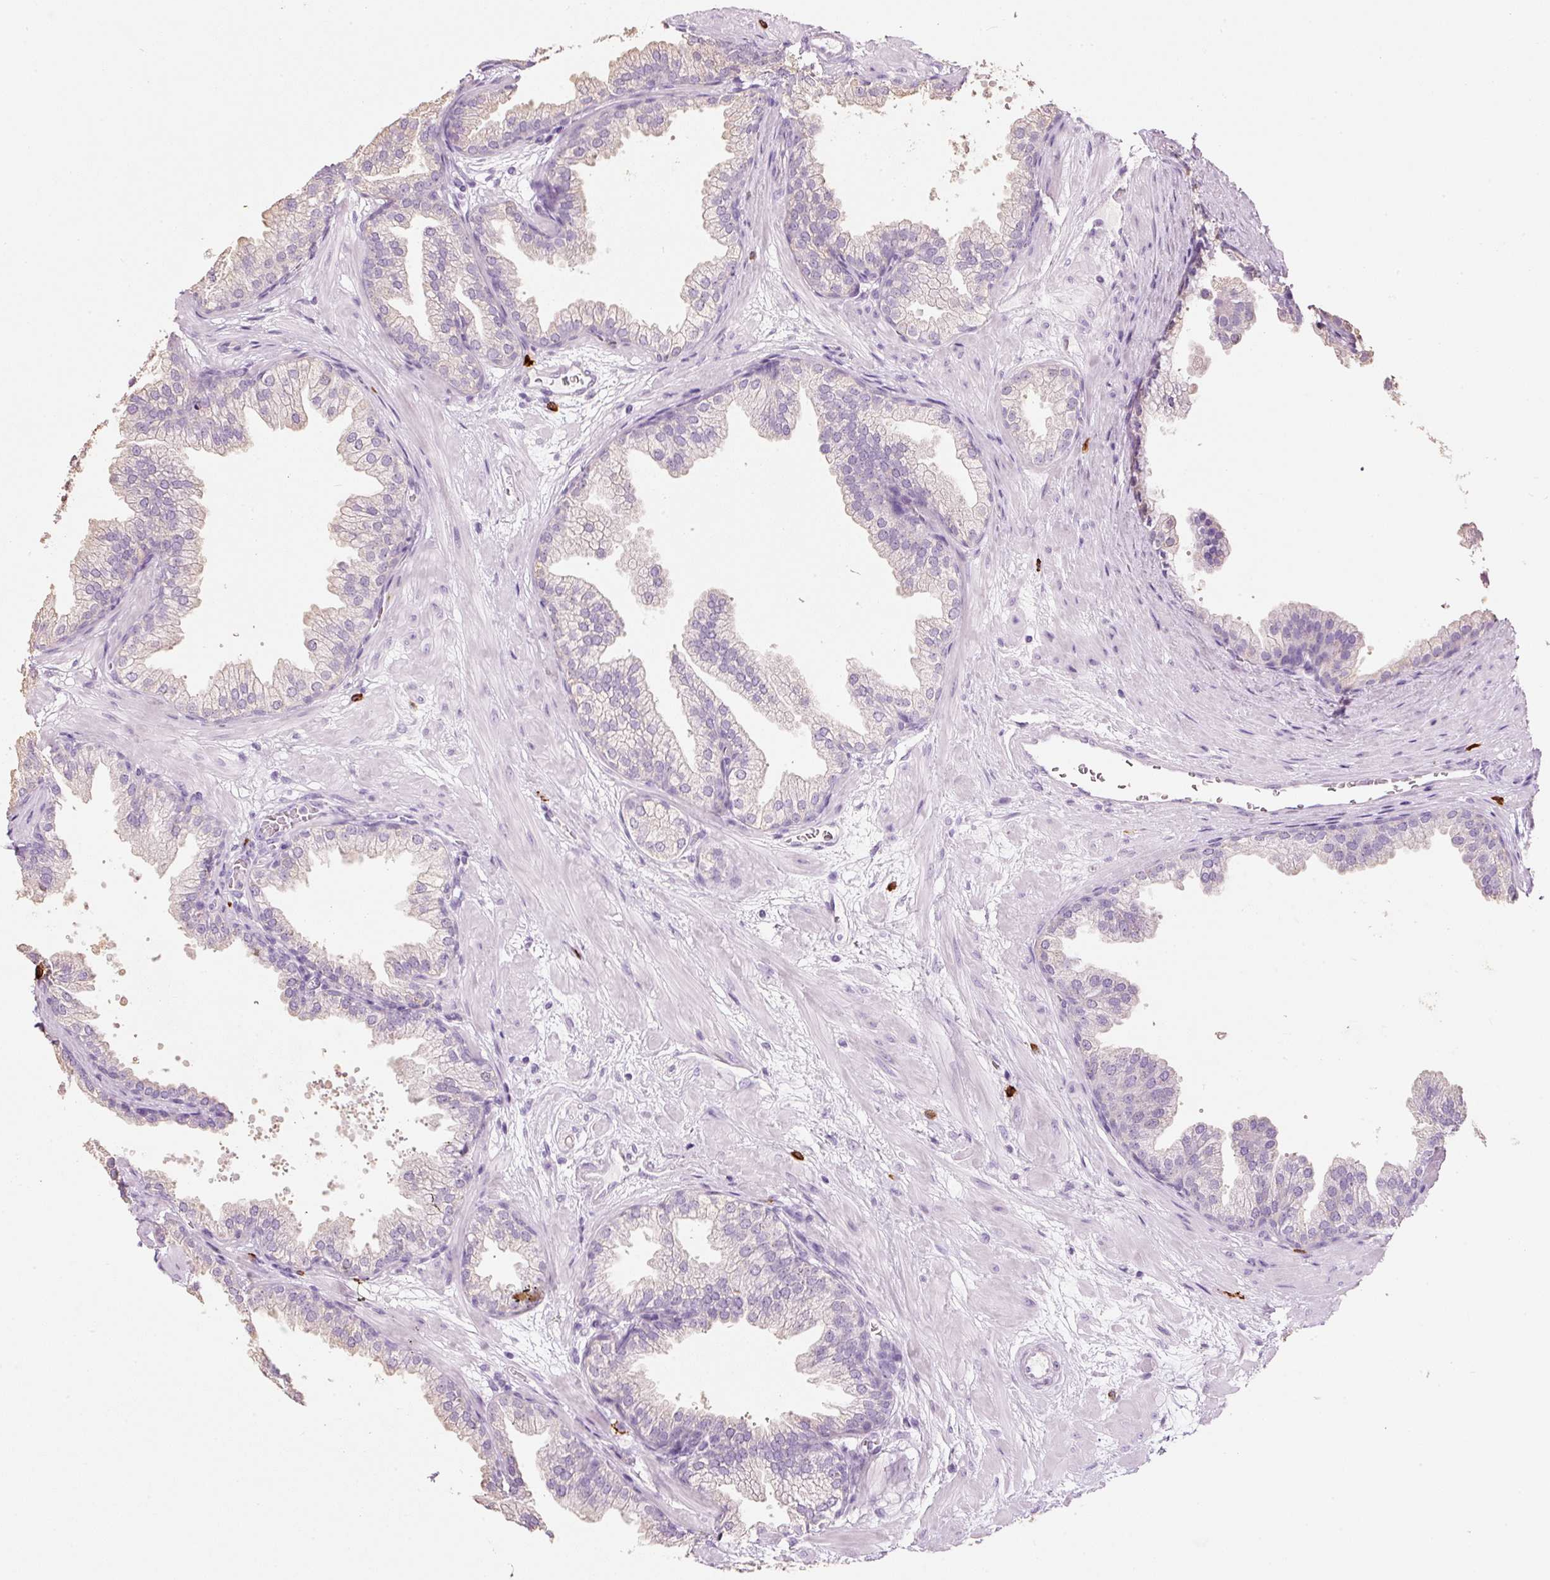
{"staining": {"intensity": "negative", "quantity": "none", "location": "none"}, "tissue": "prostate", "cell_type": "Glandular cells", "image_type": "normal", "snomed": [{"axis": "morphology", "description": "Normal tissue, NOS"}, {"axis": "topography", "description": "Prostate"}], "caption": "Immunohistochemistry (IHC) micrograph of unremarkable prostate: human prostate stained with DAB (3,3'-diaminobenzidine) demonstrates no significant protein expression in glandular cells.", "gene": "CMA1", "patient": {"sex": "male", "age": 37}}